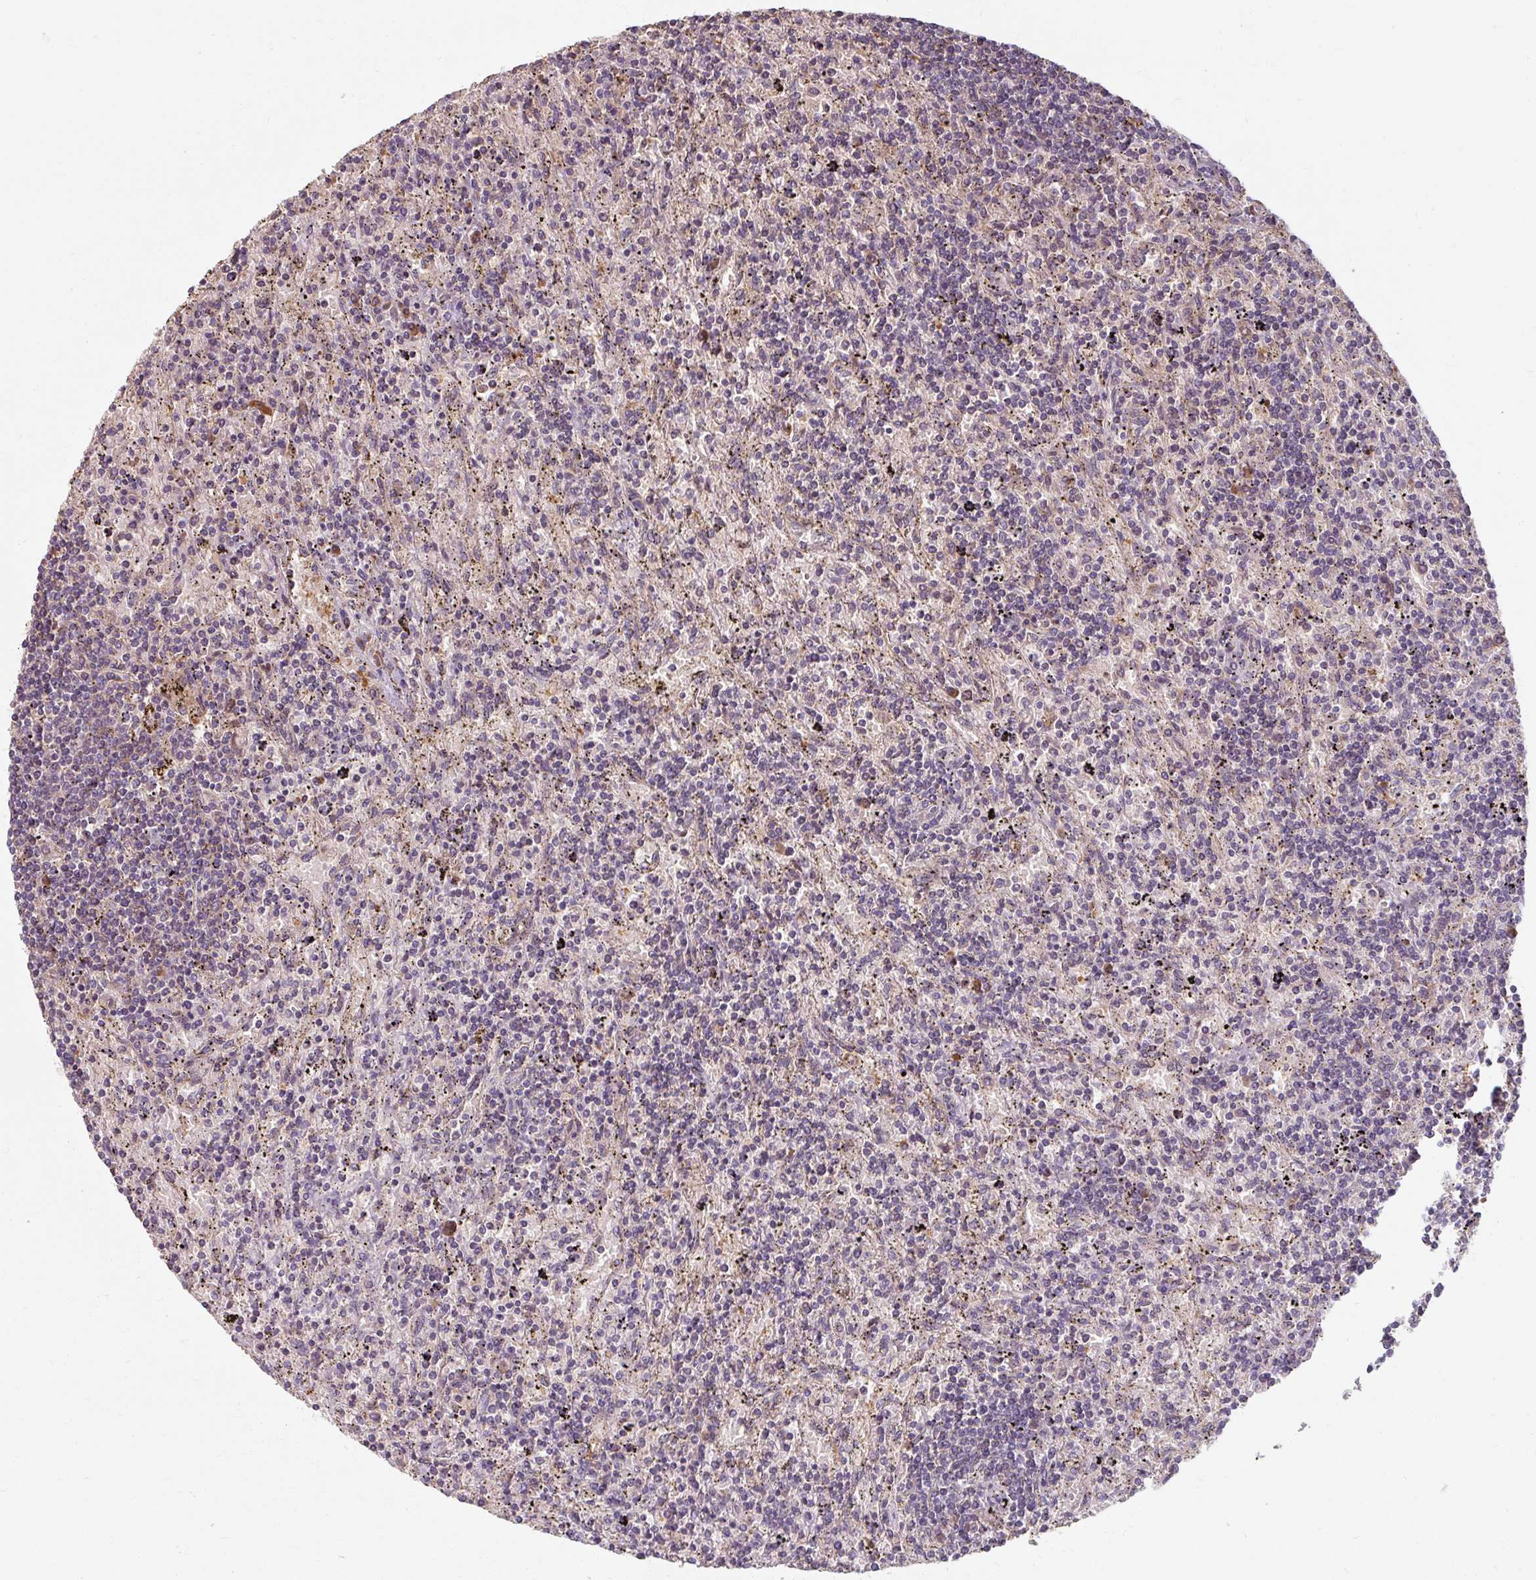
{"staining": {"intensity": "negative", "quantity": "none", "location": "none"}, "tissue": "lymphoma", "cell_type": "Tumor cells", "image_type": "cancer", "snomed": [{"axis": "morphology", "description": "Malignant lymphoma, non-Hodgkin's type, Low grade"}, {"axis": "topography", "description": "Spleen"}], "caption": "Human lymphoma stained for a protein using immunohistochemistry (IHC) displays no staining in tumor cells.", "gene": "TSEN54", "patient": {"sex": "male", "age": 76}}